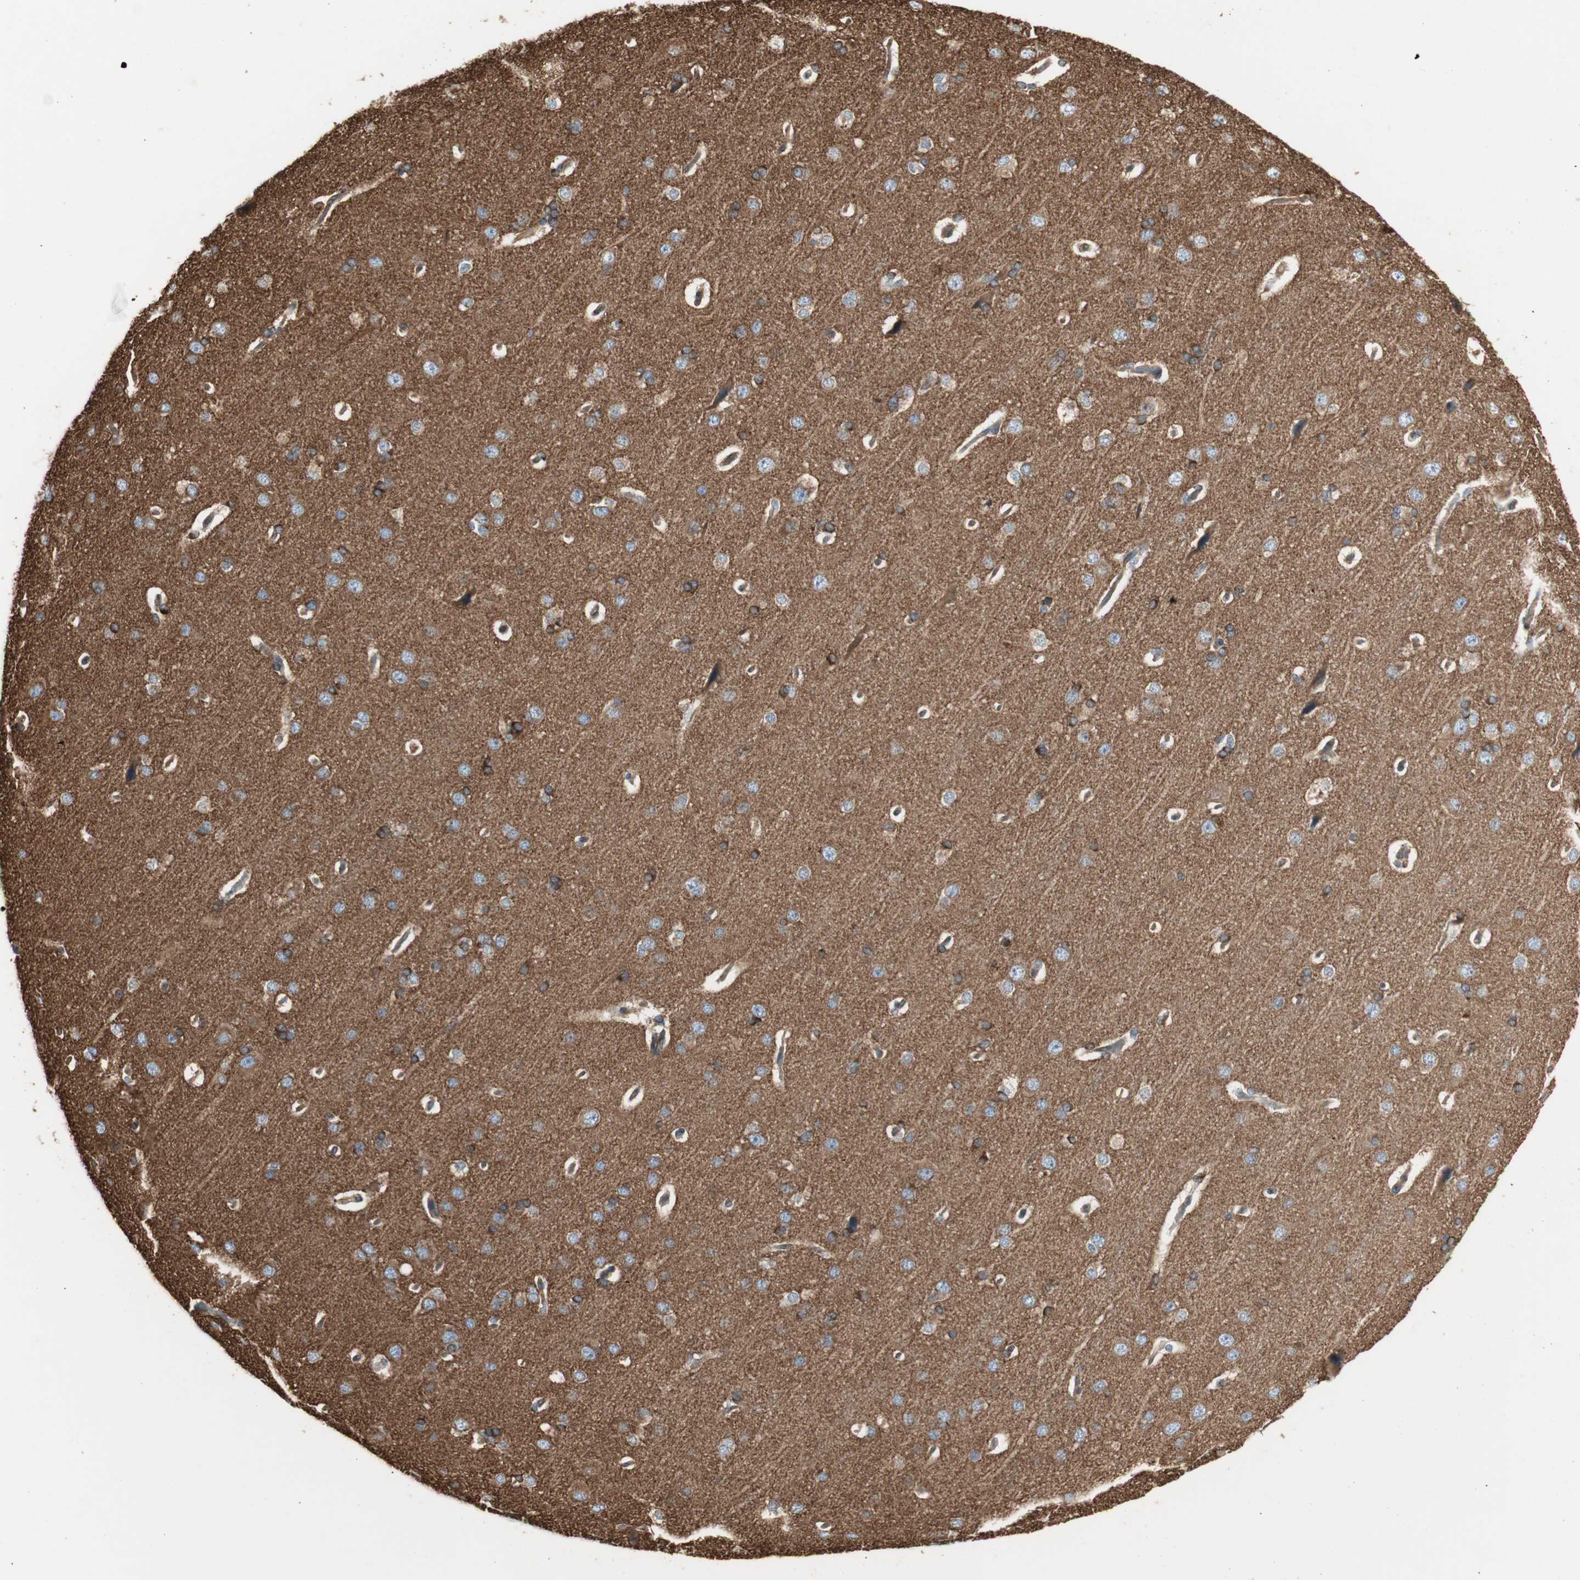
{"staining": {"intensity": "negative", "quantity": "none", "location": "none"}, "tissue": "cerebral cortex", "cell_type": "Endothelial cells", "image_type": "normal", "snomed": [{"axis": "morphology", "description": "Normal tissue, NOS"}, {"axis": "topography", "description": "Cerebral cortex"}], "caption": "Immunohistochemistry (IHC) image of unremarkable cerebral cortex stained for a protein (brown), which displays no staining in endothelial cells.", "gene": "H6PD", "patient": {"sex": "male", "age": 62}}